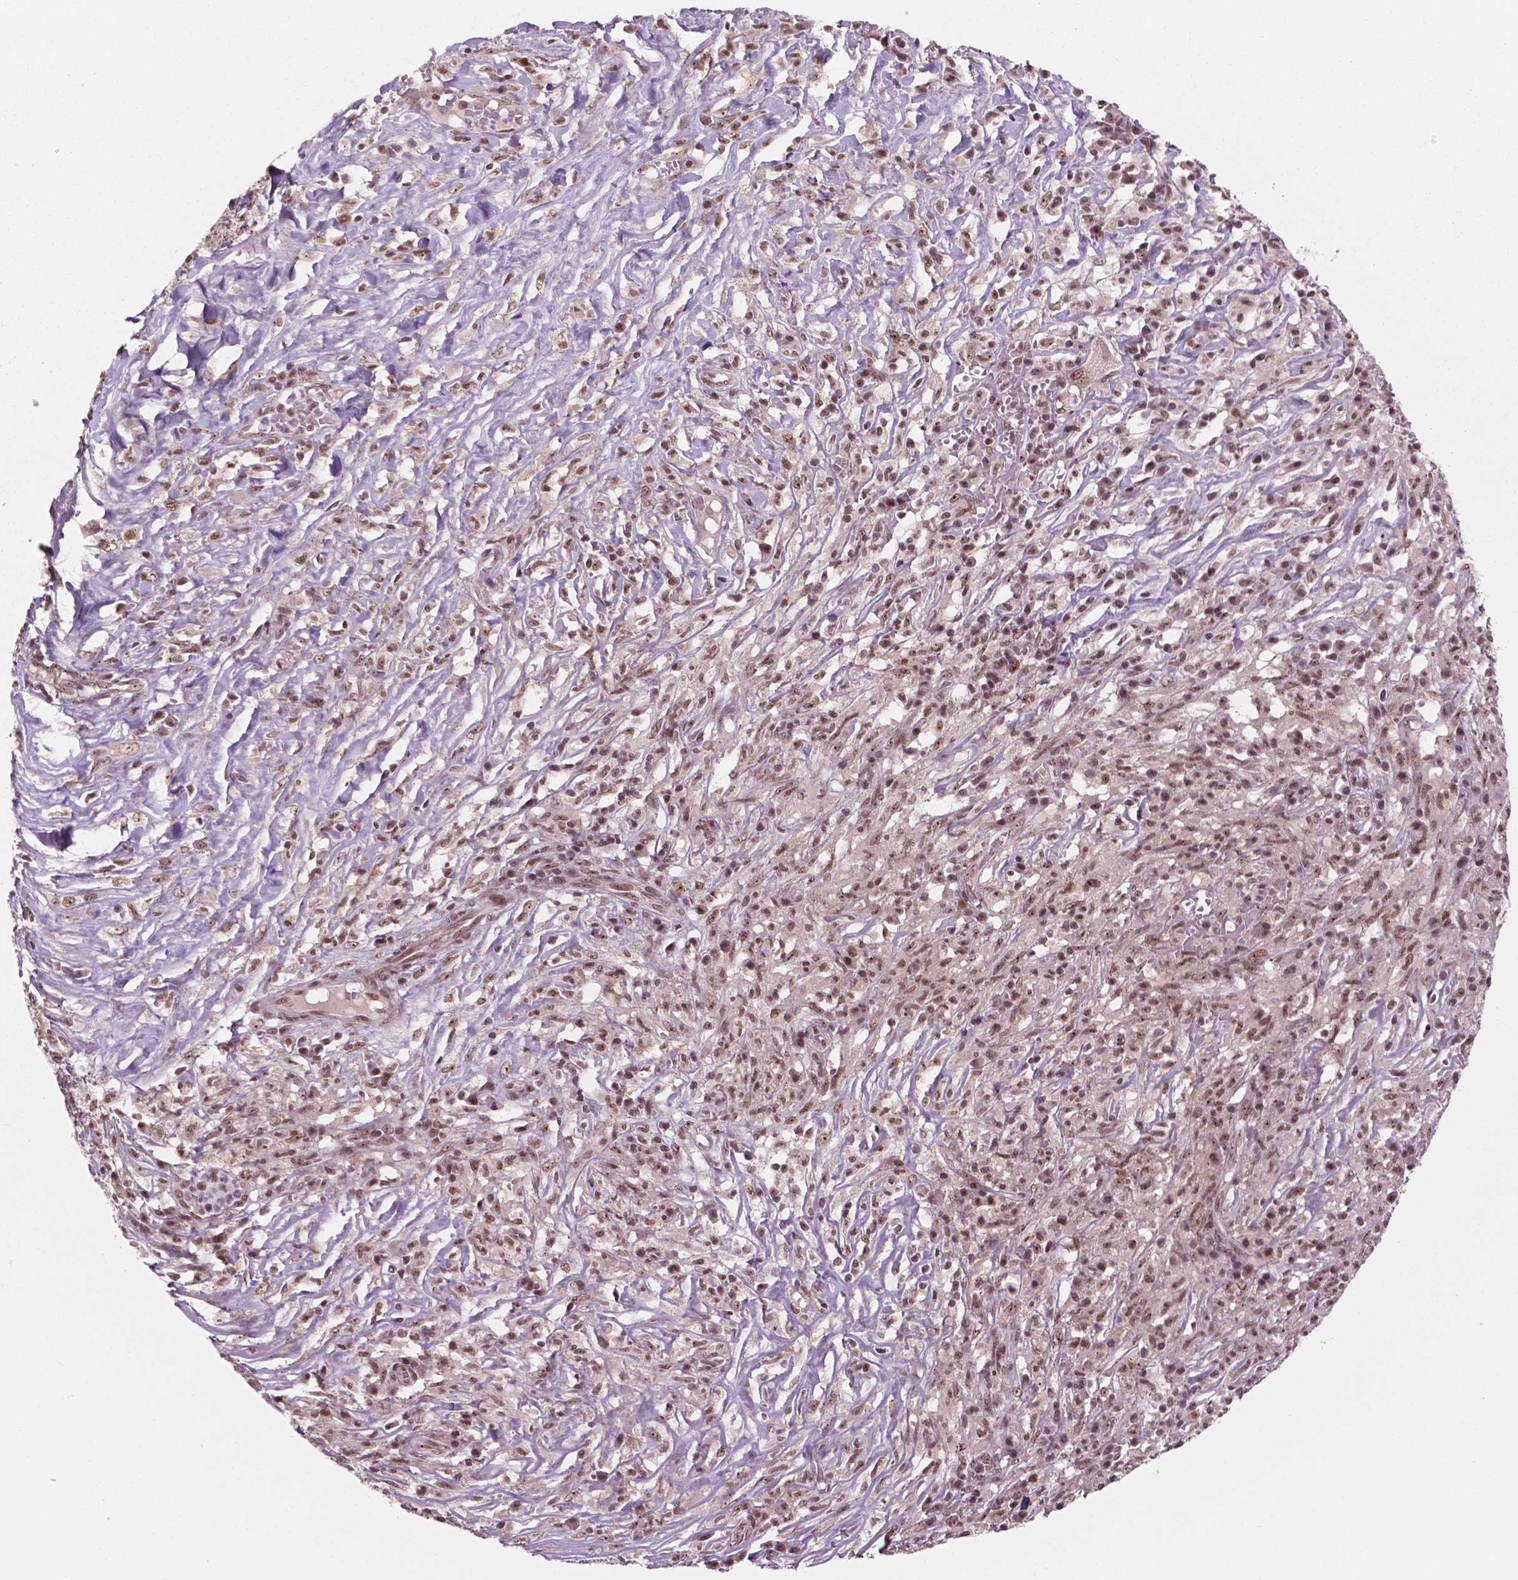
{"staining": {"intensity": "moderate", "quantity": ">75%", "location": "nuclear"}, "tissue": "melanoma", "cell_type": "Tumor cells", "image_type": "cancer", "snomed": [{"axis": "morphology", "description": "Malignant melanoma, NOS"}, {"axis": "topography", "description": "Skin"}], "caption": "IHC image of neoplastic tissue: malignant melanoma stained using immunohistochemistry (IHC) exhibits medium levels of moderate protein expression localized specifically in the nuclear of tumor cells, appearing as a nuclear brown color.", "gene": "POLR2E", "patient": {"sex": "female", "age": 91}}